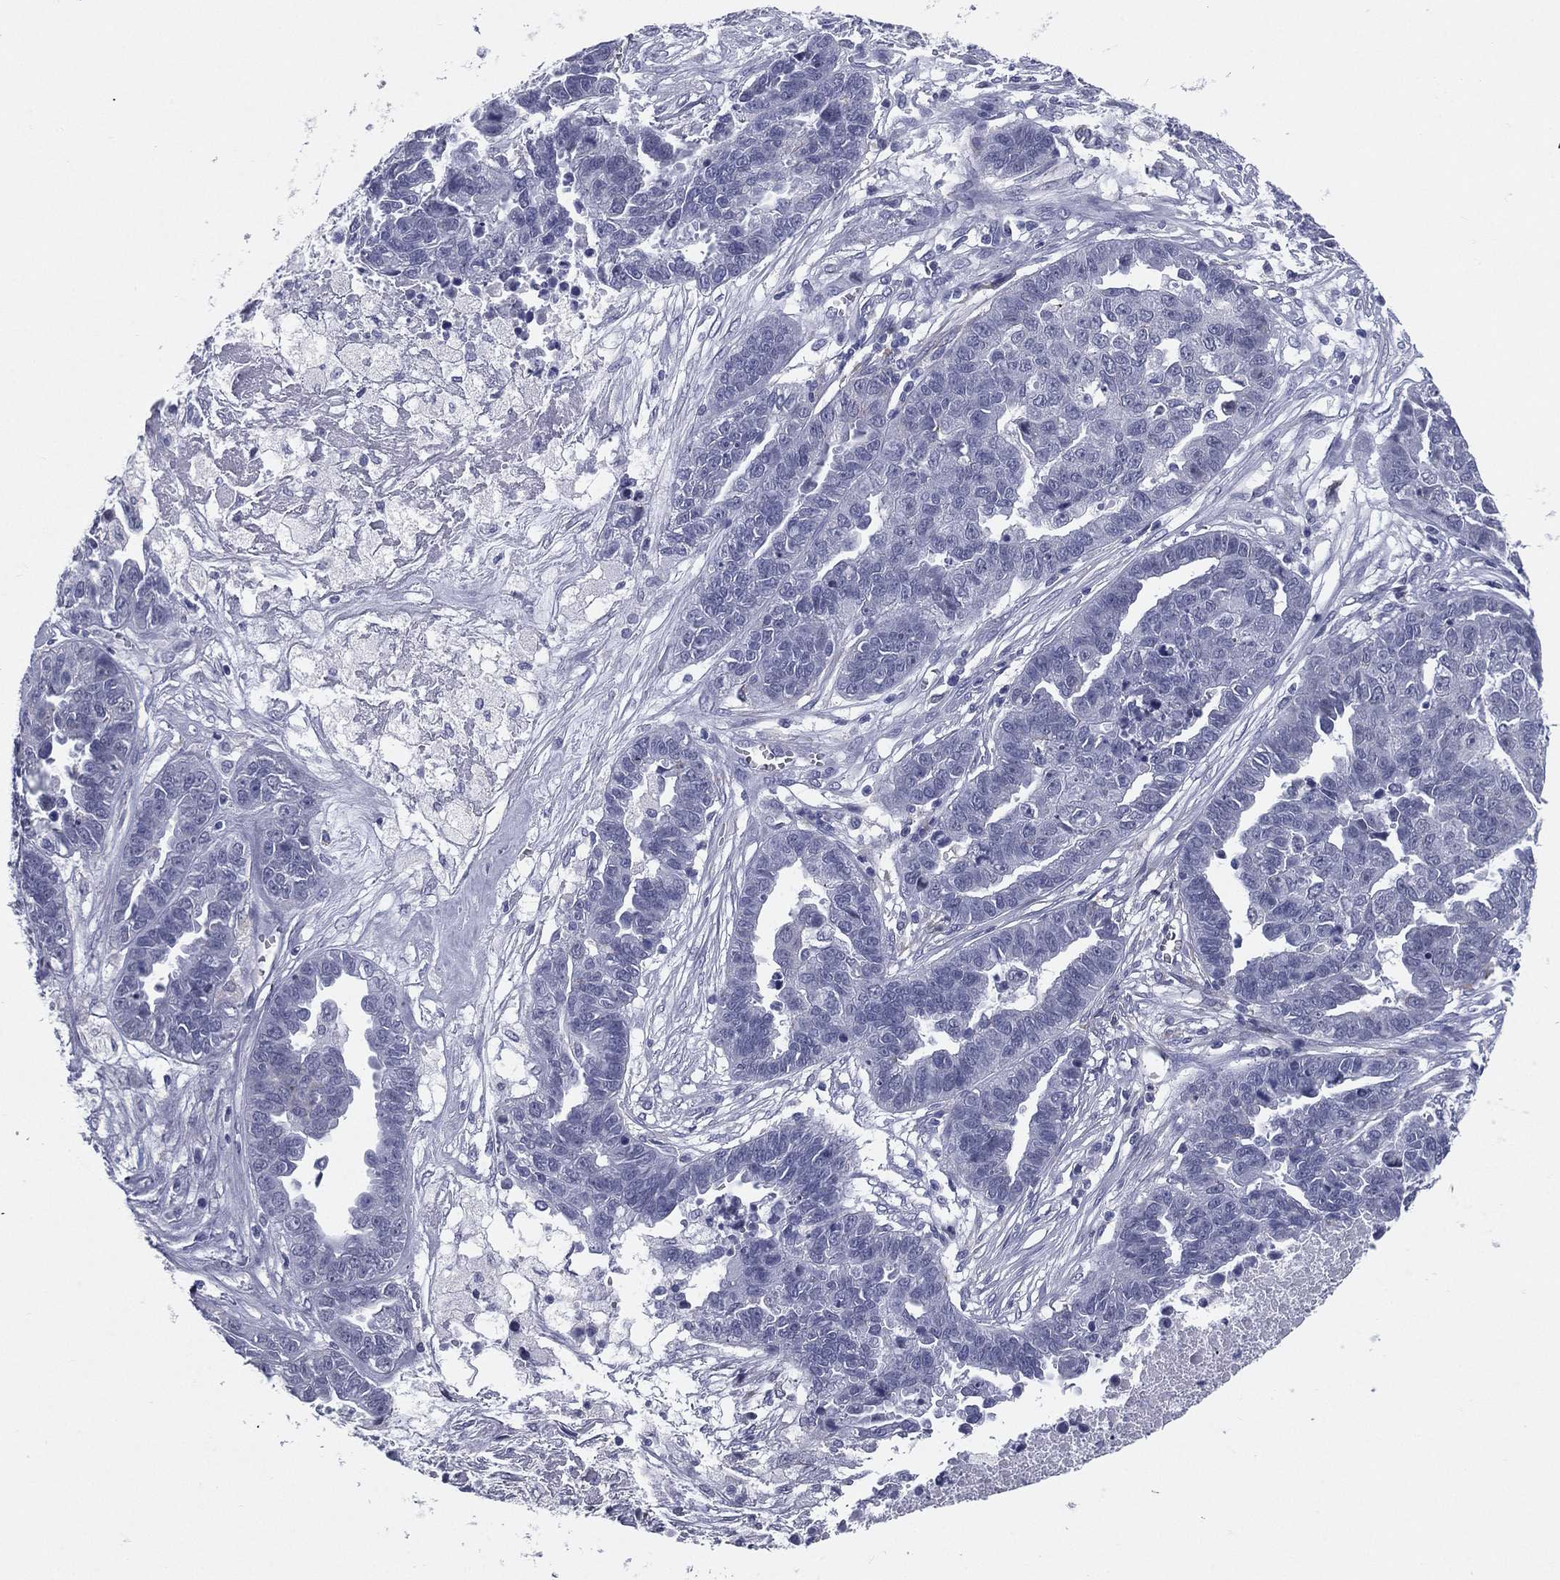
{"staining": {"intensity": "negative", "quantity": "none", "location": "none"}, "tissue": "ovarian cancer", "cell_type": "Tumor cells", "image_type": "cancer", "snomed": [{"axis": "morphology", "description": "Cystadenocarcinoma, serous, NOS"}, {"axis": "topography", "description": "Ovary"}], "caption": "Ovarian cancer stained for a protein using immunohistochemistry (IHC) reveals no staining tumor cells.", "gene": "HLA-DOA", "patient": {"sex": "female", "age": 87}}